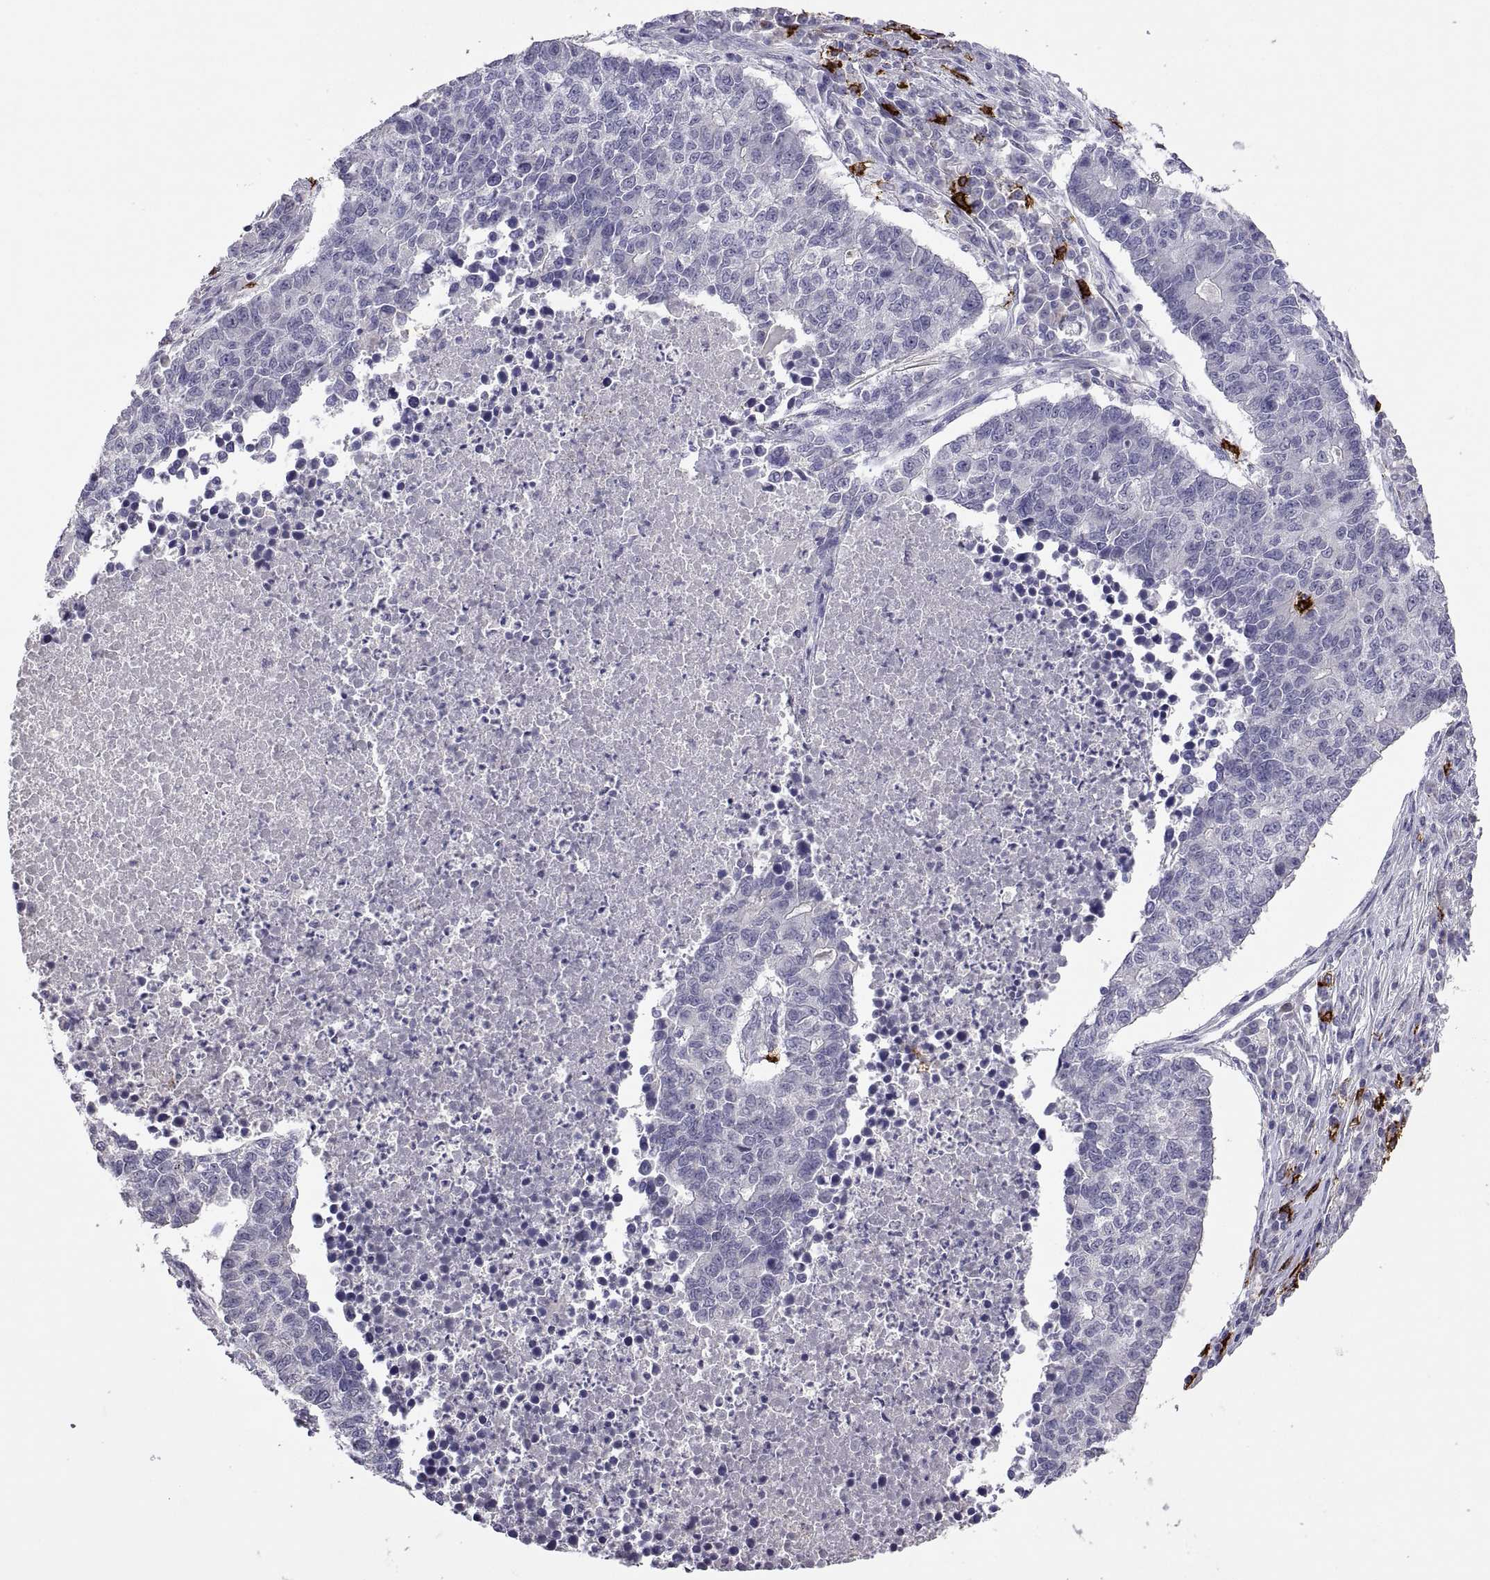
{"staining": {"intensity": "negative", "quantity": "none", "location": "none"}, "tissue": "lung cancer", "cell_type": "Tumor cells", "image_type": "cancer", "snomed": [{"axis": "morphology", "description": "Adenocarcinoma, NOS"}, {"axis": "topography", "description": "Lung"}], "caption": "Tumor cells are negative for brown protein staining in lung cancer.", "gene": "MS4A1", "patient": {"sex": "male", "age": 57}}